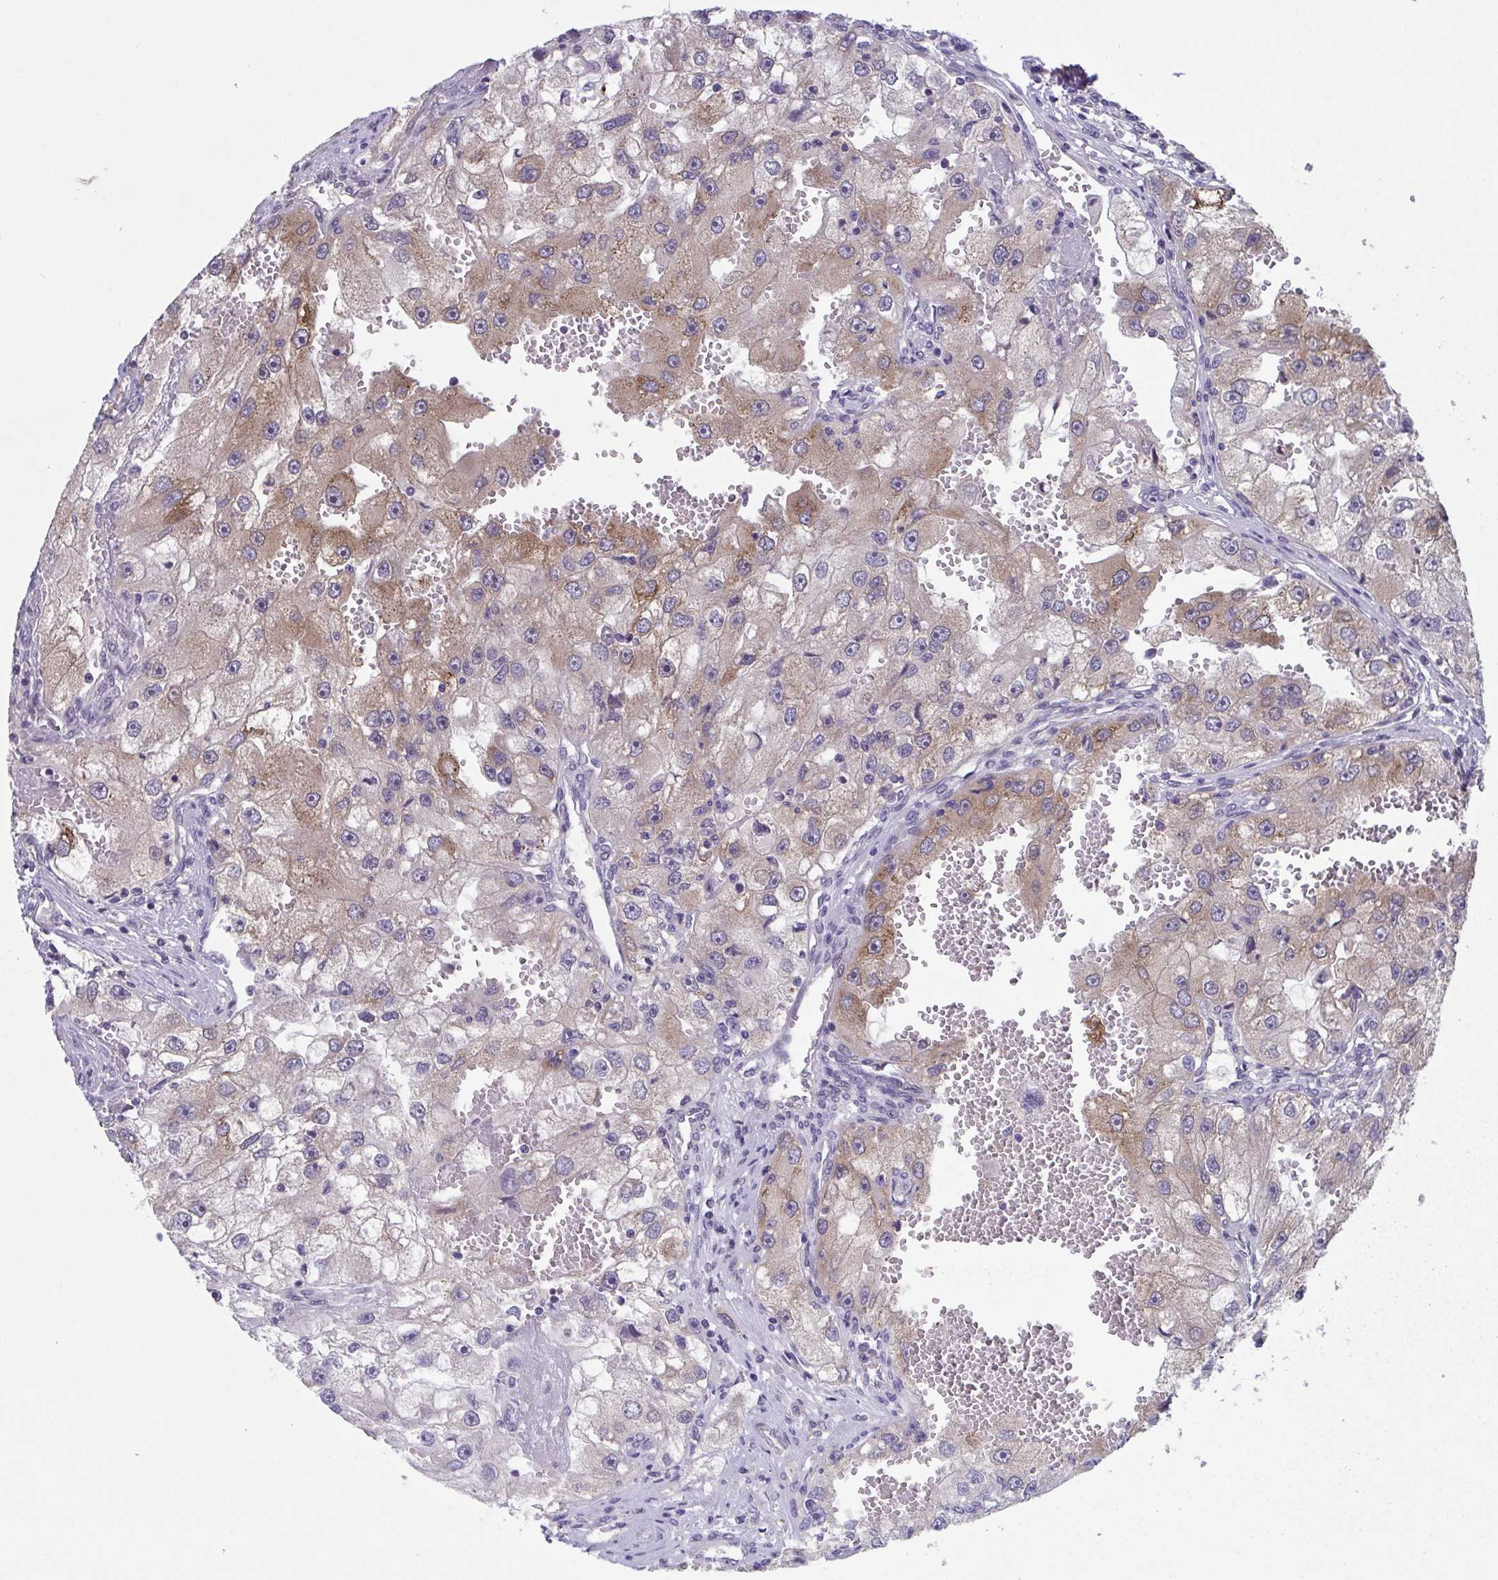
{"staining": {"intensity": "moderate", "quantity": "25%-75%", "location": "cytoplasmic/membranous"}, "tissue": "renal cancer", "cell_type": "Tumor cells", "image_type": "cancer", "snomed": [{"axis": "morphology", "description": "Adenocarcinoma, NOS"}, {"axis": "topography", "description": "Kidney"}], "caption": "Human adenocarcinoma (renal) stained with a brown dye reveals moderate cytoplasmic/membranous positive positivity in about 25%-75% of tumor cells.", "gene": "RIOK1", "patient": {"sex": "male", "age": 63}}